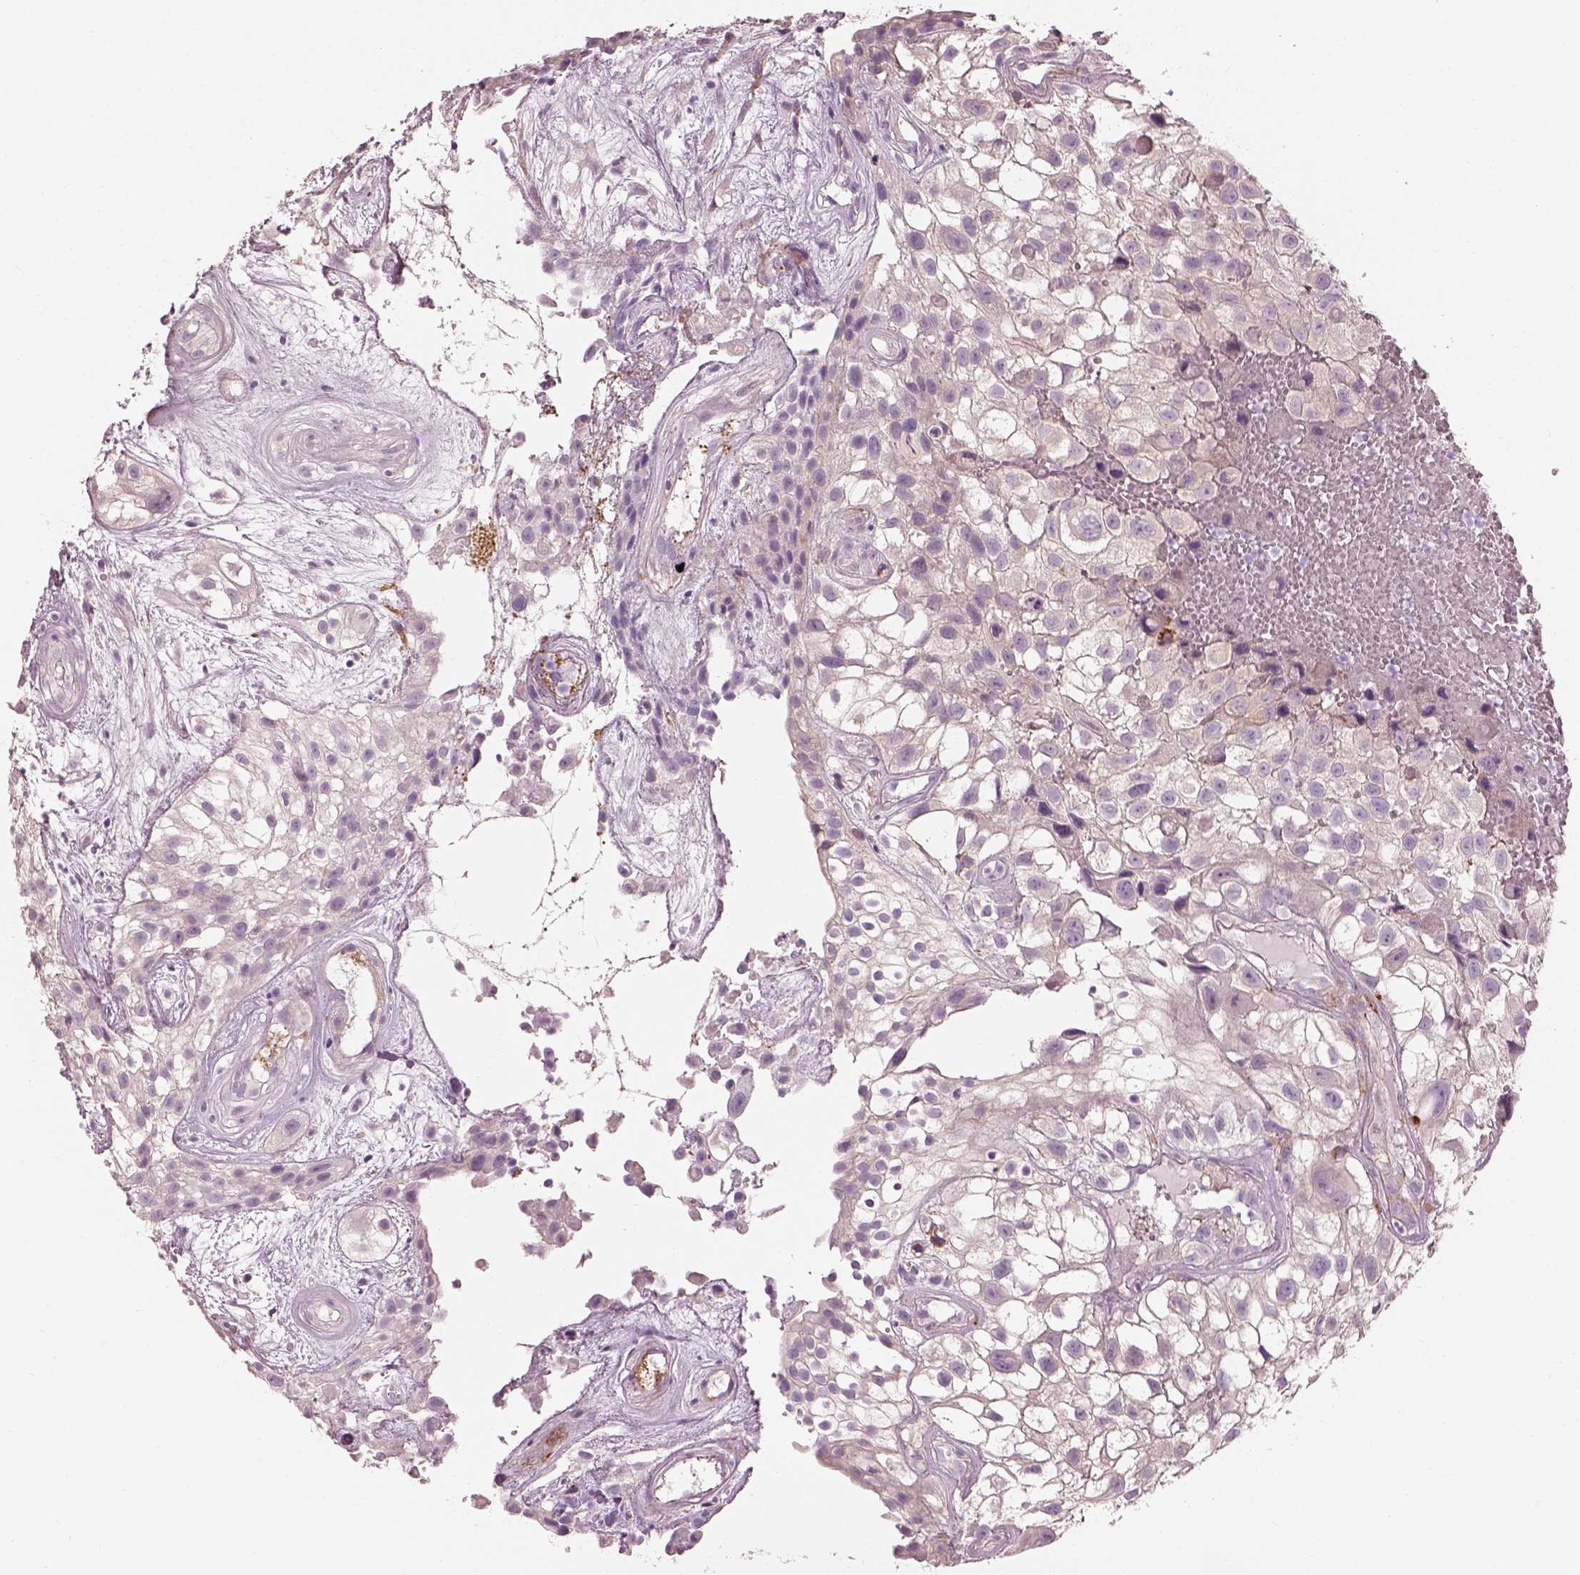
{"staining": {"intensity": "negative", "quantity": "none", "location": "none"}, "tissue": "urothelial cancer", "cell_type": "Tumor cells", "image_type": "cancer", "snomed": [{"axis": "morphology", "description": "Urothelial carcinoma, High grade"}, {"axis": "topography", "description": "Urinary bladder"}], "caption": "Immunohistochemistry image of neoplastic tissue: high-grade urothelial carcinoma stained with DAB shows no significant protein staining in tumor cells. (Immunohistochemistry, brightfield microscopy, high magnification).", "gene": "PRKCZ", "patient": {"sex": "male", "age": 56}}